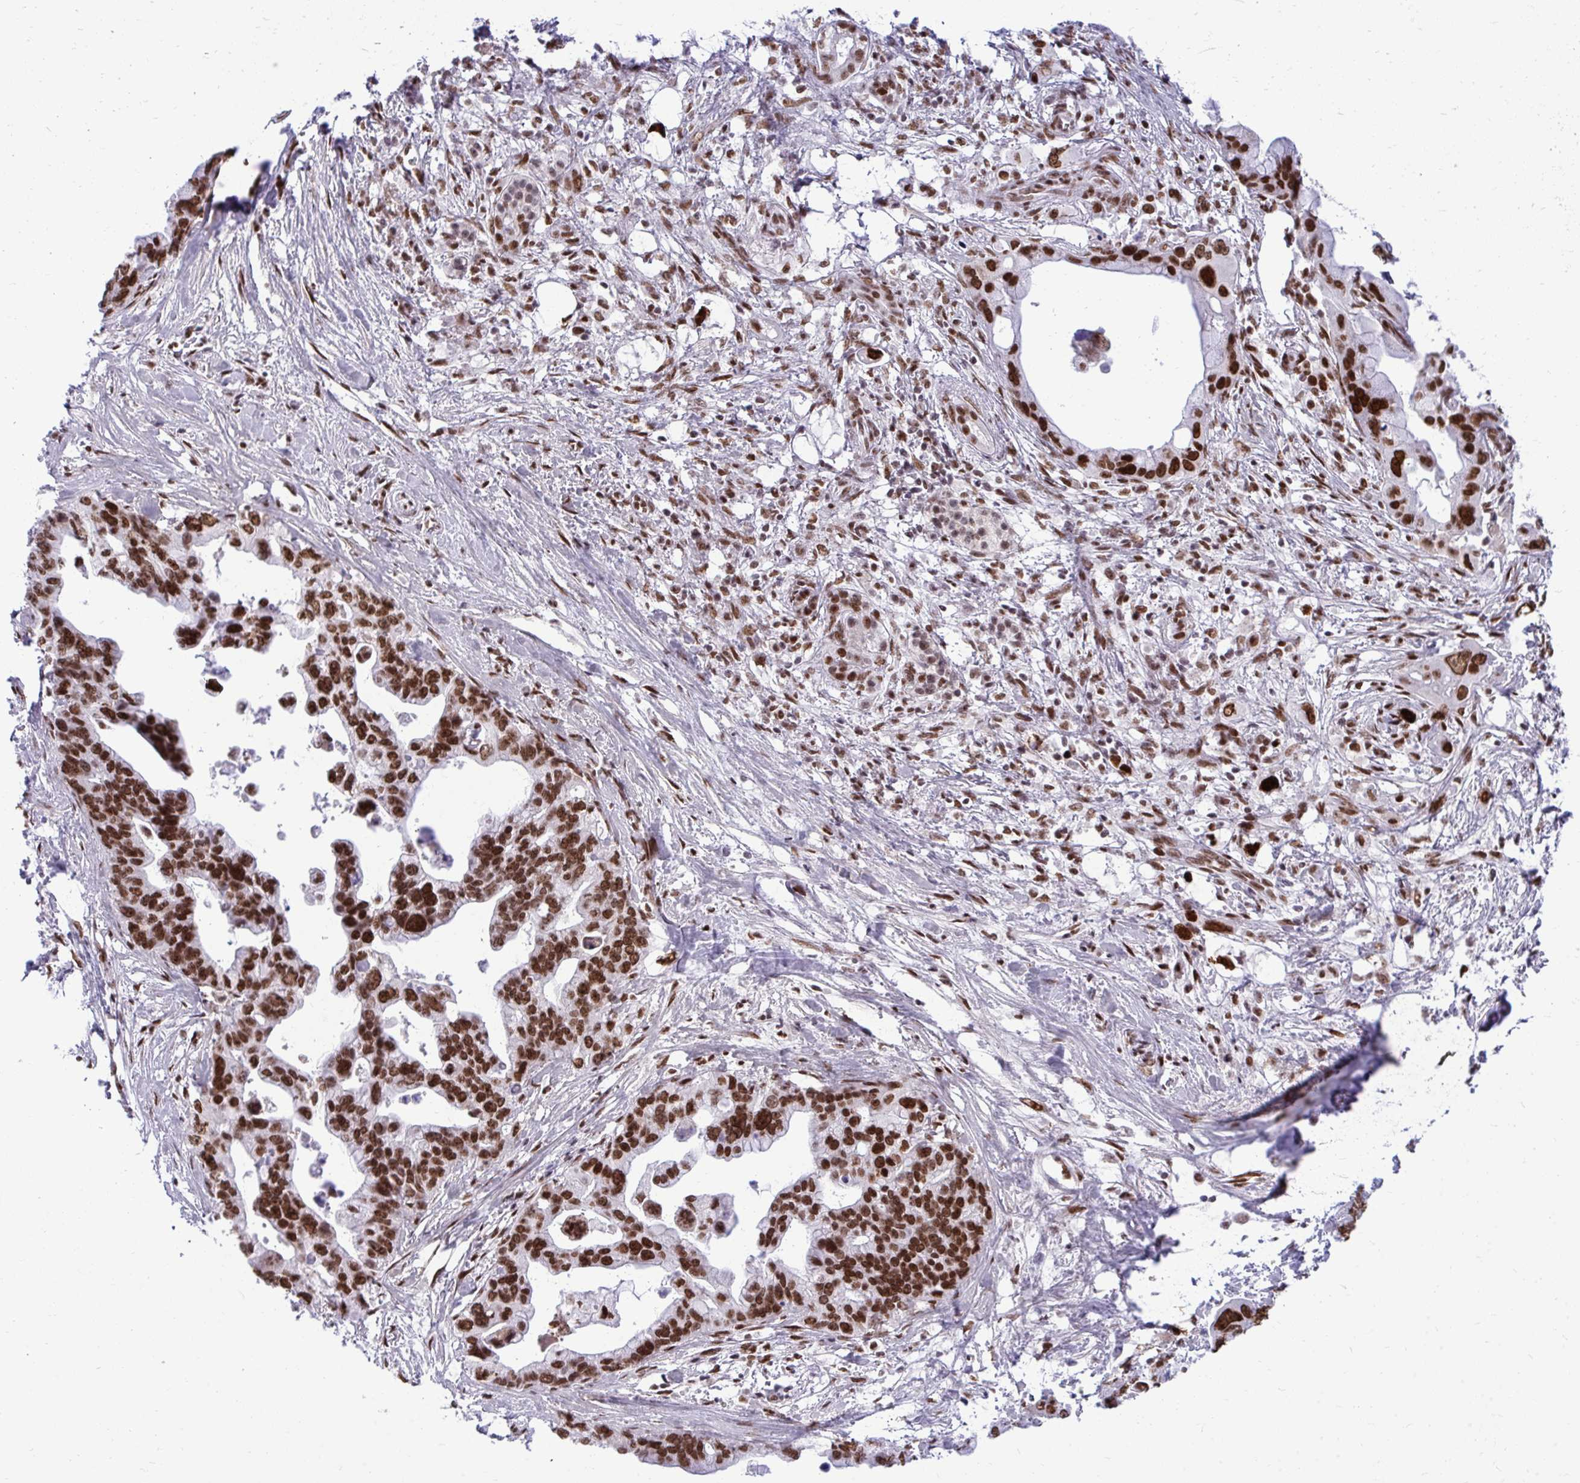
{"staining": {"intensity": "strong", "quantity": ">75%", "location": "nuclear"}, "tissue": "pancreatic cancer", "cell_type": "Tumor cells", "image_type": "cancer", "snomed": [{"axis": "morphology", "description": "Adenocarcinoma, NOS"}, {"axis": "topography", "description": "Pancreas"}], "caption": "Tumor cells demonstrate high levels of strong nuclear positivity in approximately >75% of cells in pancreatic cancer (adenocarcinoma).", "gene": "CDYL", "patient": {"sex": "female", "age": 83}}